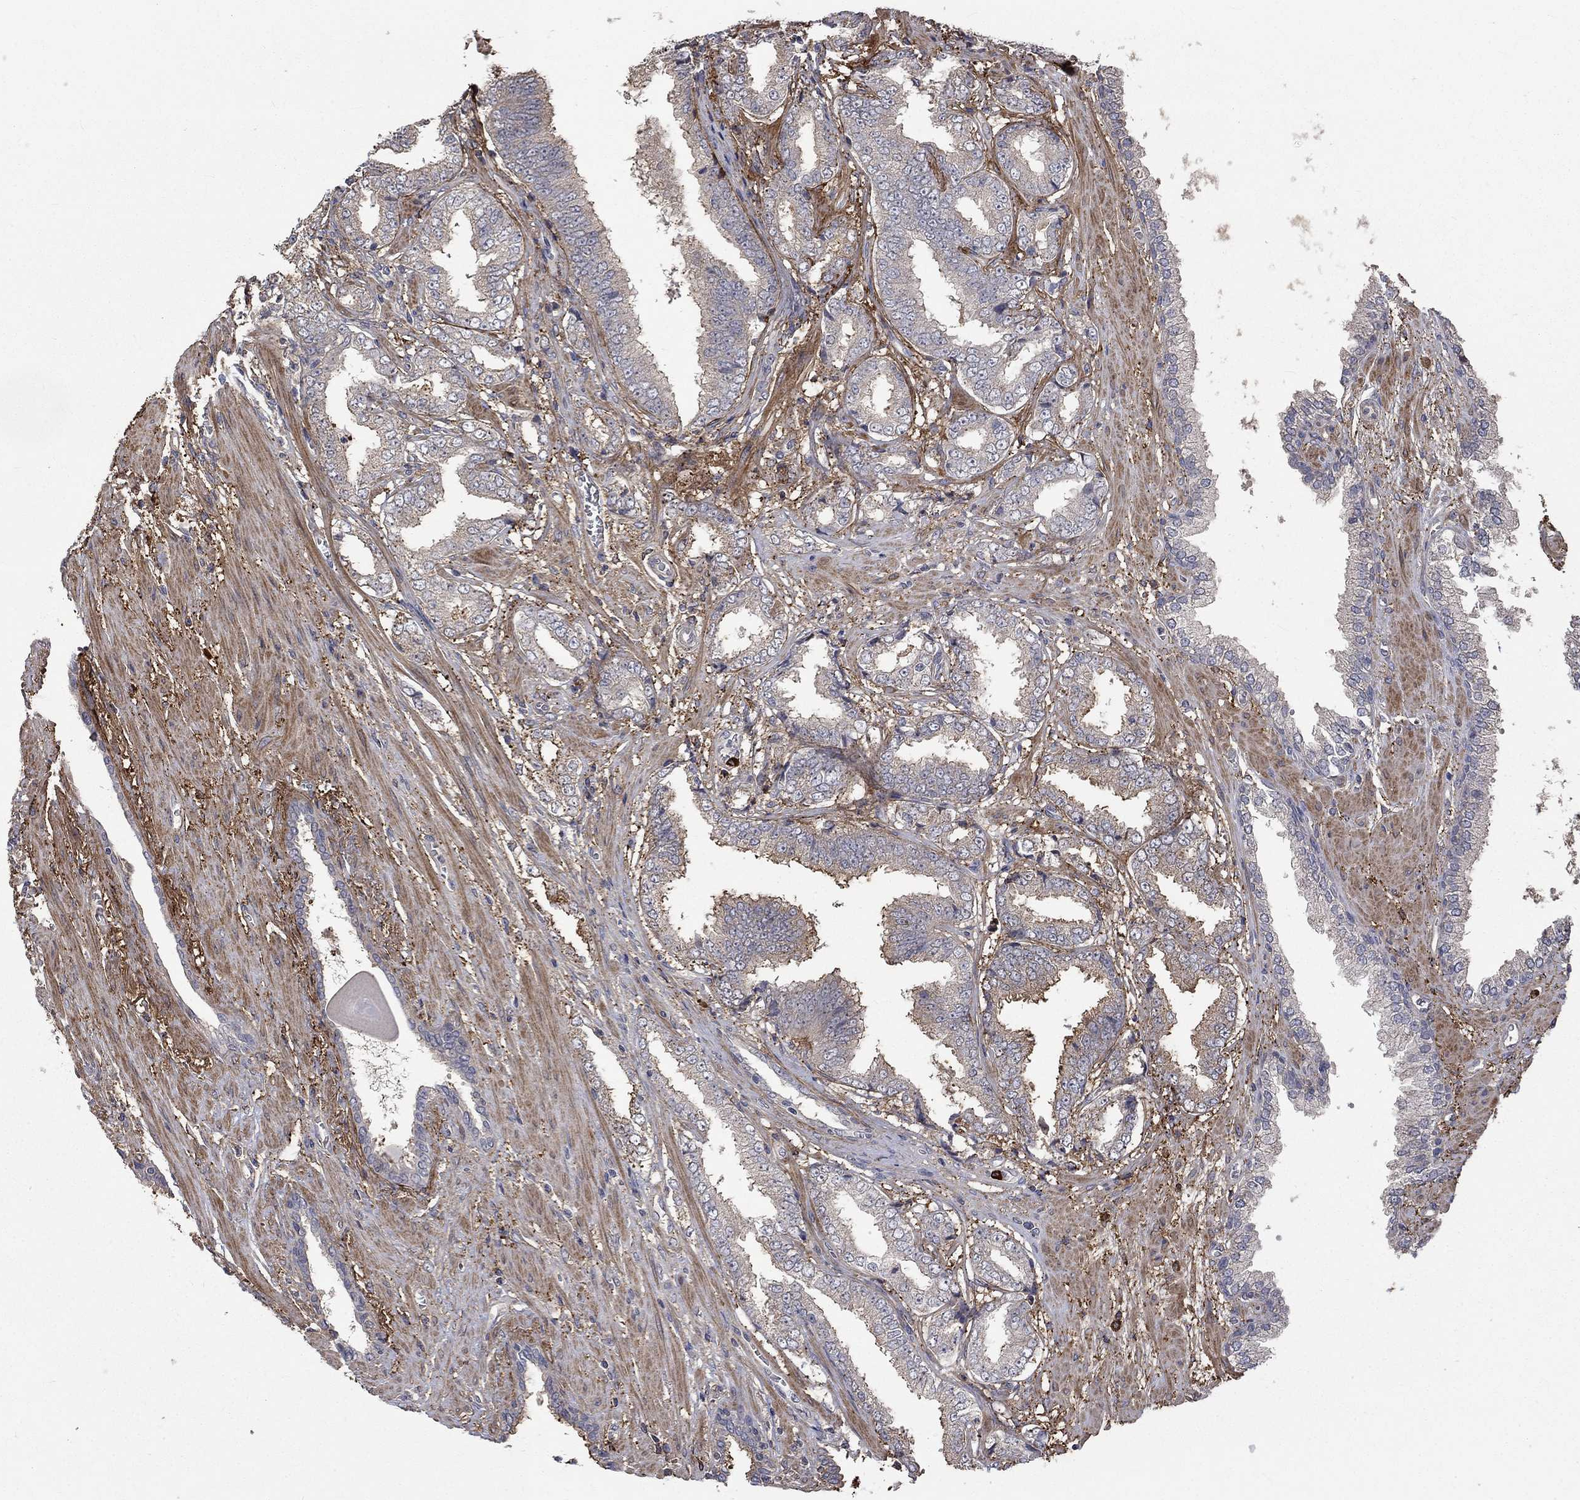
{"staining": {"intensity": "moderate", "quantity": "<25%", "location": "cytoplasmic/membranous"}, "tissue": "prostate cancer", "cell_type": "Tumor cells", "image_type": "cancer", "snomed": [{"axis": "morphology", "description": "Adenocarcinoma, Low grade"}, {"axis": "topography", "description": "Prostate"}], "caption": "Human prostate adenocarcinoma (low-grade) stained with a brown dye demonstrates moderate cytoplasmic/membranous positive staining in approximately <25% of tumor cells.", "gene": "VCAN", "patient": {"sex": "male", "age": 69}}